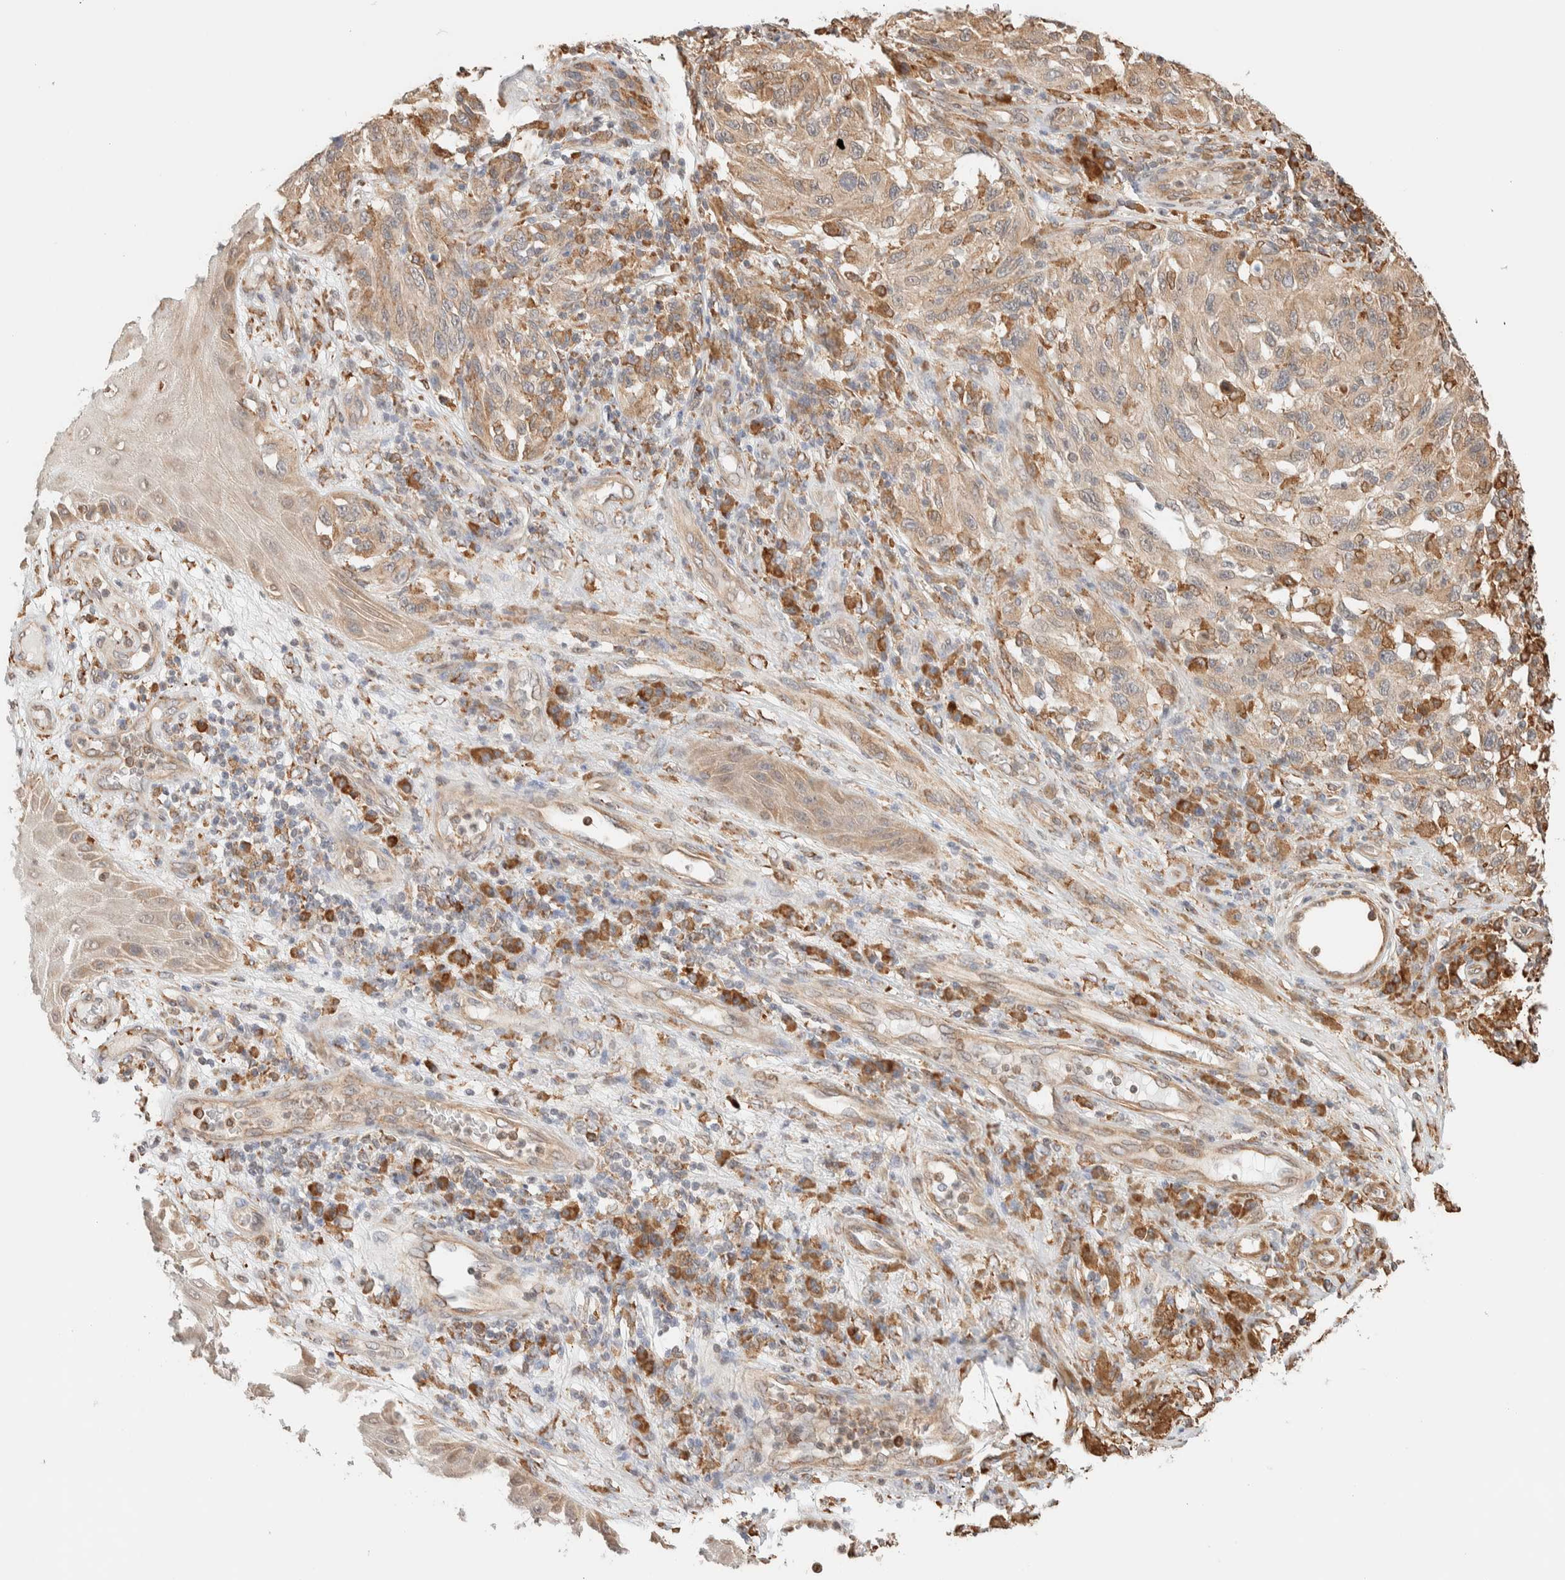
{"staining": {"intensity": "weak", "quantity": ">75%", "location": "cytoplasmic/membranous"}, "tissue": "melanoma", "cell_type": "Tumor cells", "image_type": "cancer", "snomed": [{"axis": "morphology", "description": "Malignant melanoma, NOS"}, {"axis": "topography", "description": "Skin"}], "caption": "Tumor cells exhibit weak cytoplasmic/membranous positivity in about >75% of cells in melanoma.", "gene": "INTS1", "patient": {"sex": "female", "age": 73}}